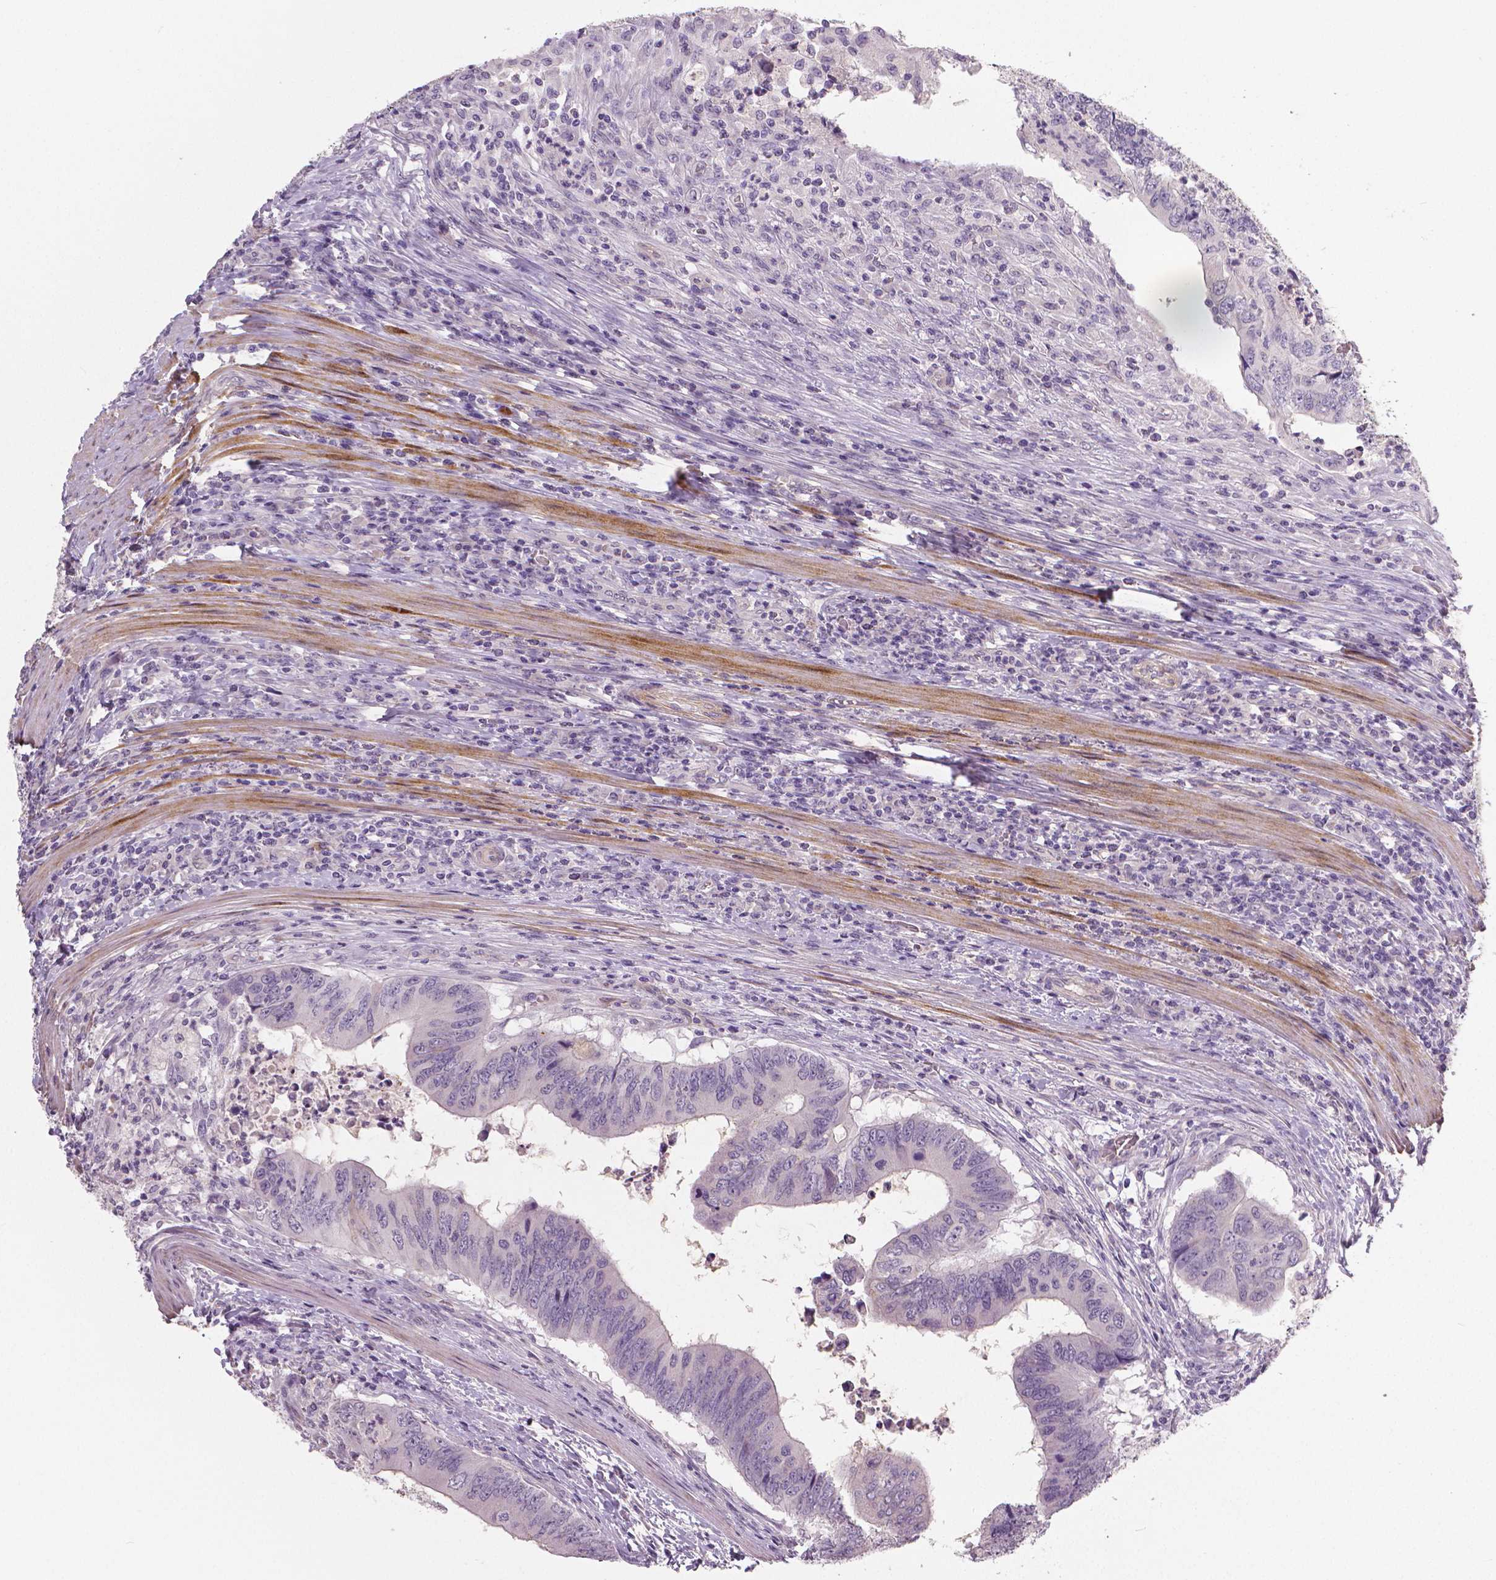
{"staining": {"intensity": "negative", "quantity": "none", "location": "none"}, "tissue": "colorectal cancer", "cell_type": "Tumor cells", "image_type": "cancer", "snomed": [{"axis": "morphology", "description": "Adenocarcinoma, NOS"}, {"axis": "topography", "description": "Colon"}], "caption": "Immunohistochemistry micrograph of human colorectal adenocarcinoma stained for a protein (brown), which demonstrates no expression in tumor cells.", "gene": "FLT1", "patient": {"sex": "male", "age": 53}}